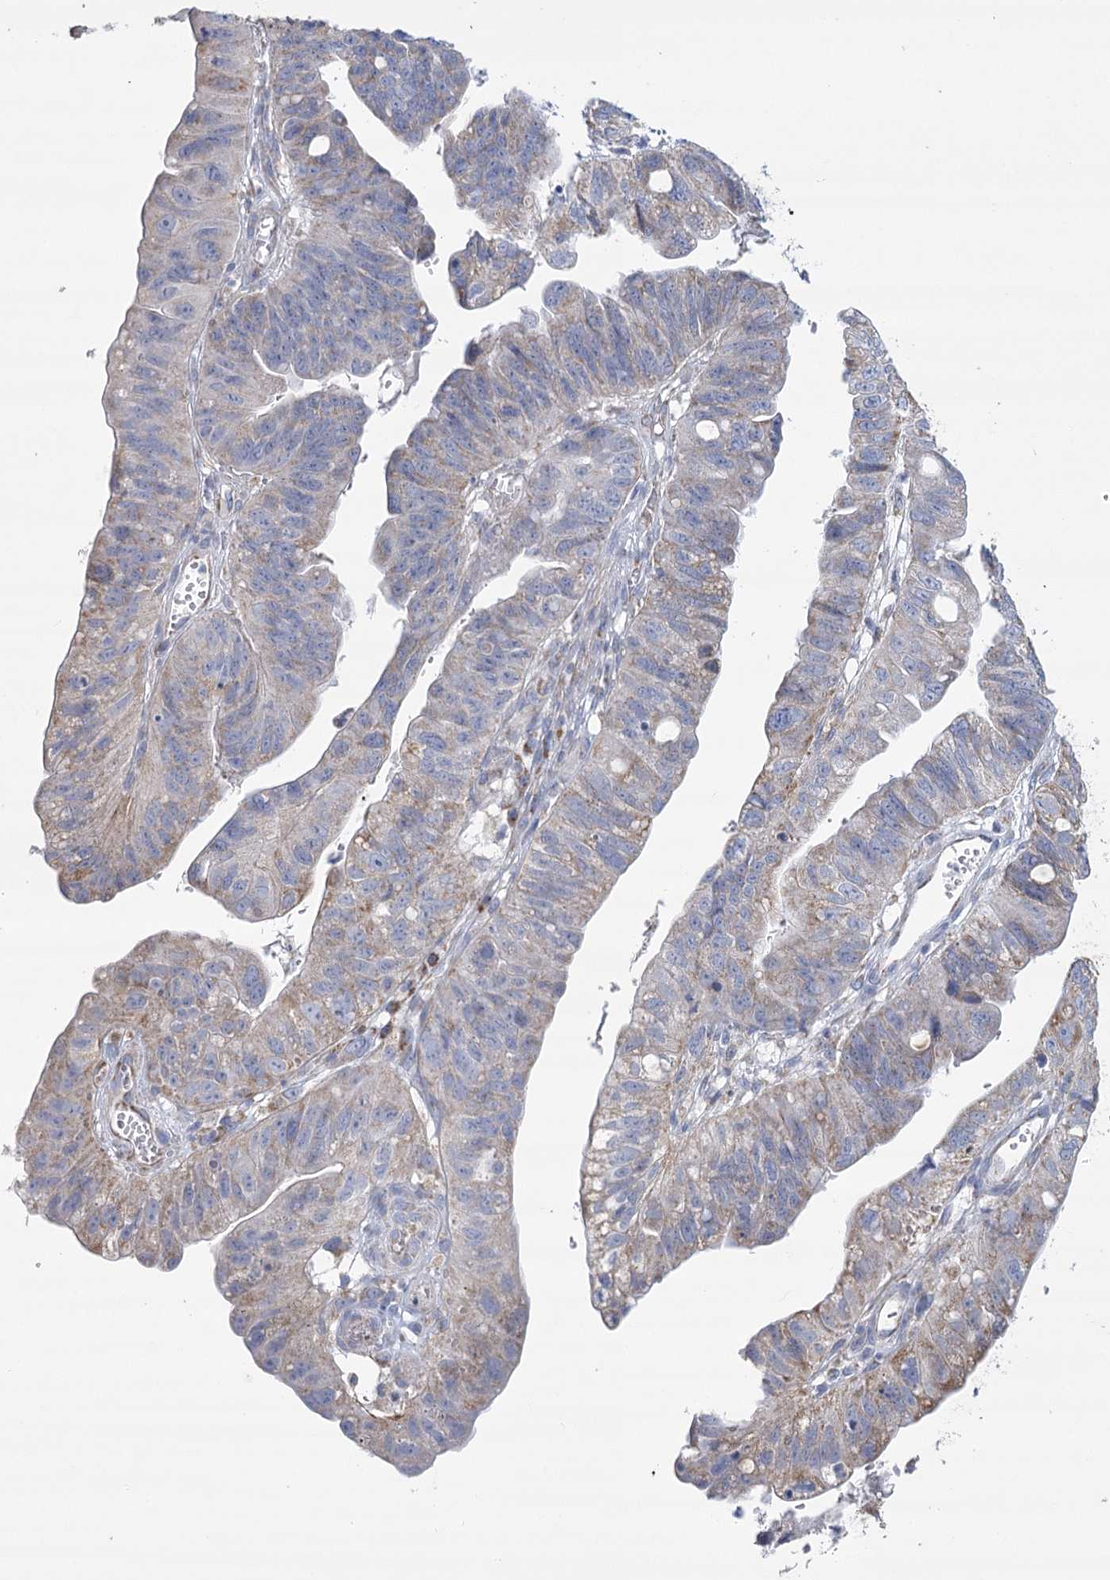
{"staining": {"intensity": "weak", "quantity": "<25%", "location": "cytoplasmic/membranous"}, "tissue": "stomach cancer", "cell_type": "Tumor cells", "image_type": "cancer", "snomed": [{"axis": "morphology", "description": "Adenocarcinoma, NOS"}, {"axis": "topography", "description": "Stomach"}], "caption": "The immunohistochemistry micrograph has no significant expression in tumor cells of stomach cancer tissue. Nuclei are stained in blue.", "gene": "SNX7", "patient": {"sex": "male", "age": 59}}